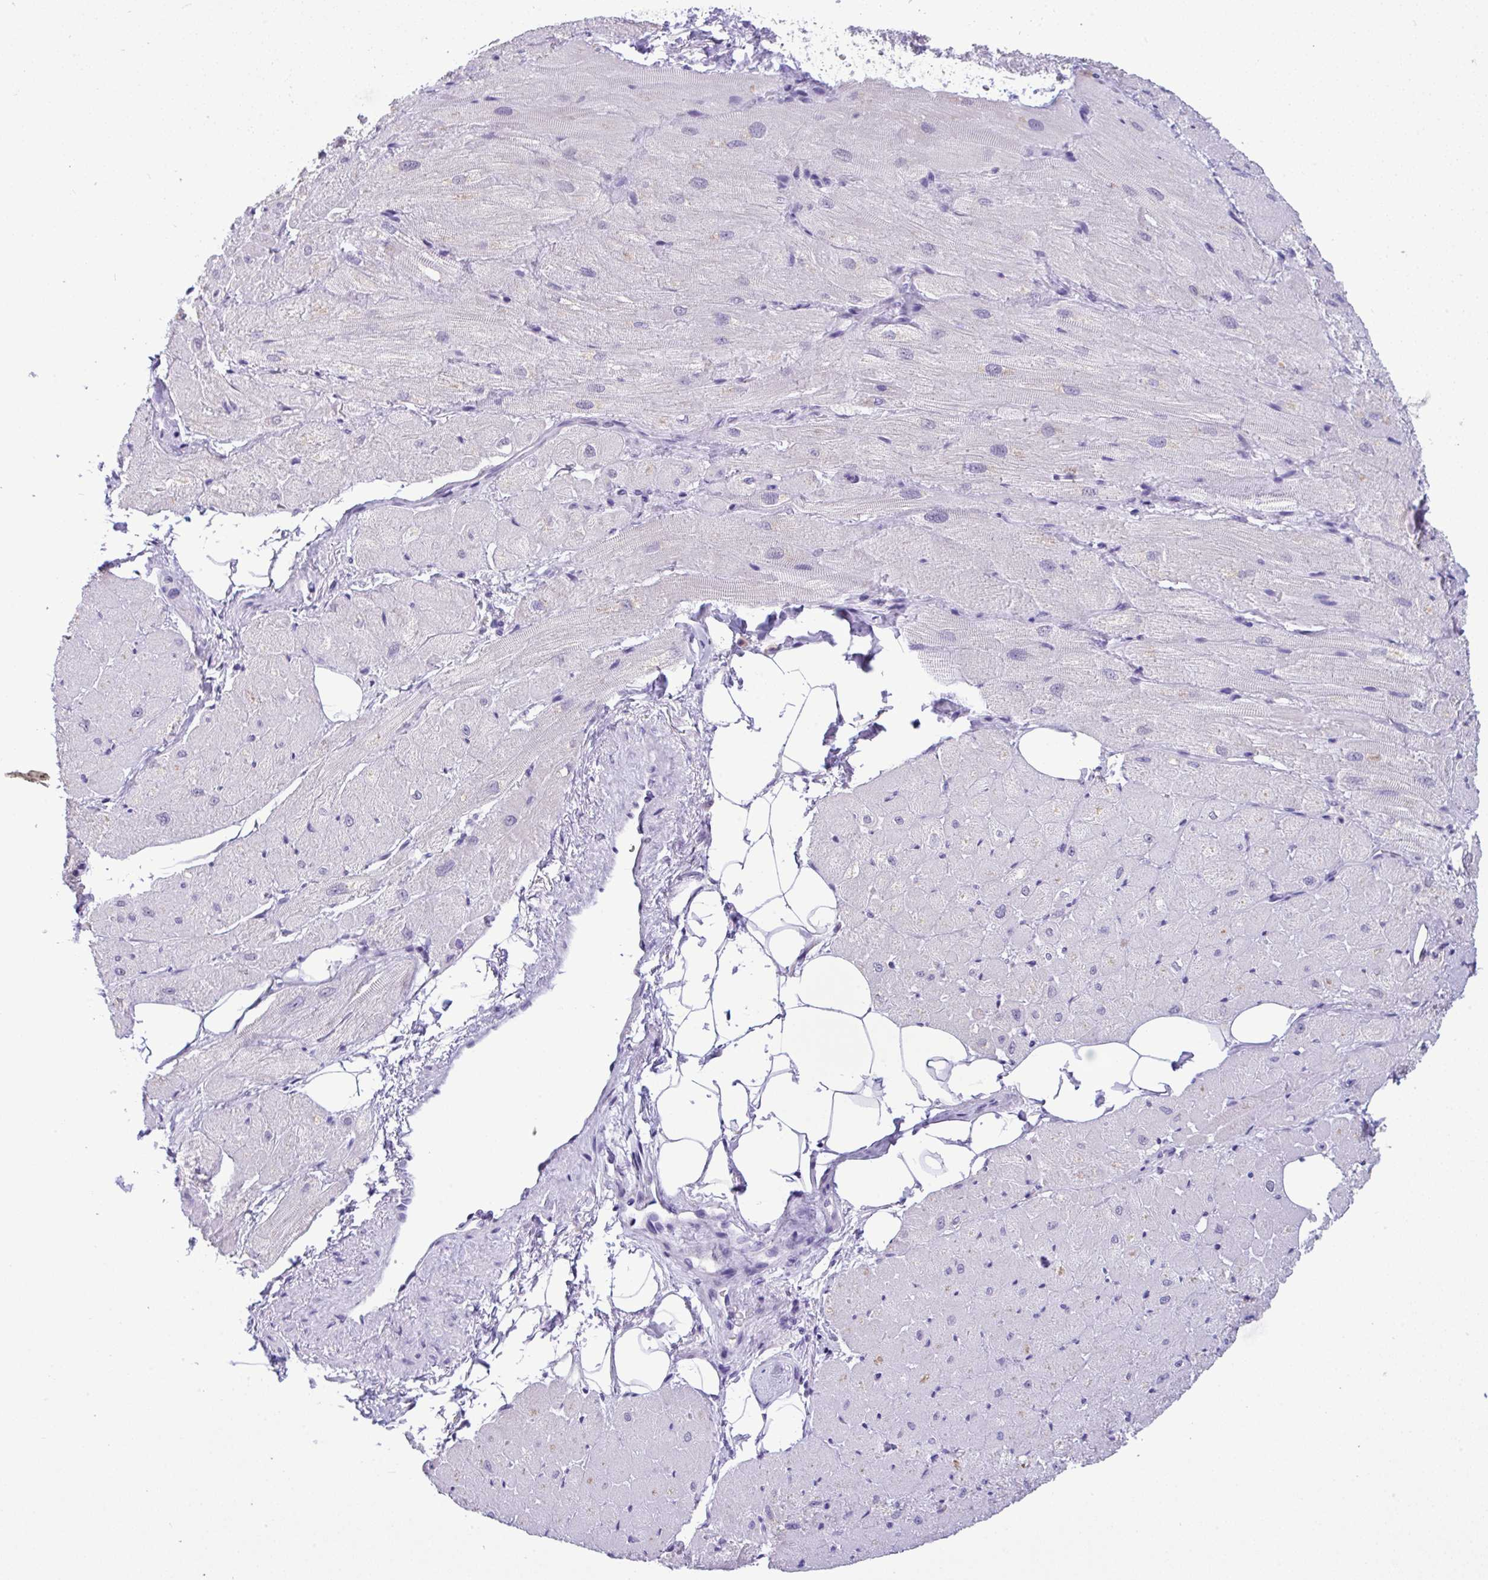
{"staining": {"intensity": "negative", "quantity": "none", "location": "none"}, "tissue": "heart muscle", "cell_type": "Cardiomyocytes", "image_type": "normal", "snomed": [{"axis": "morphology", "description": "Normal tissue, NOS"}, {"axis": "topography", "description": "Heart"}], "caption": "Unremarkable heart muscle was stained to show a protein in brown. There is no significant positivity in cardiomyocytes. The staining was performed using DAB to visualize the protein expression in brown, while the nuclei were stained in blue with hematoxylin (Magnification: 20x).", "gene": "YBX2", "patient": {"sex": "male", "age": 62}}